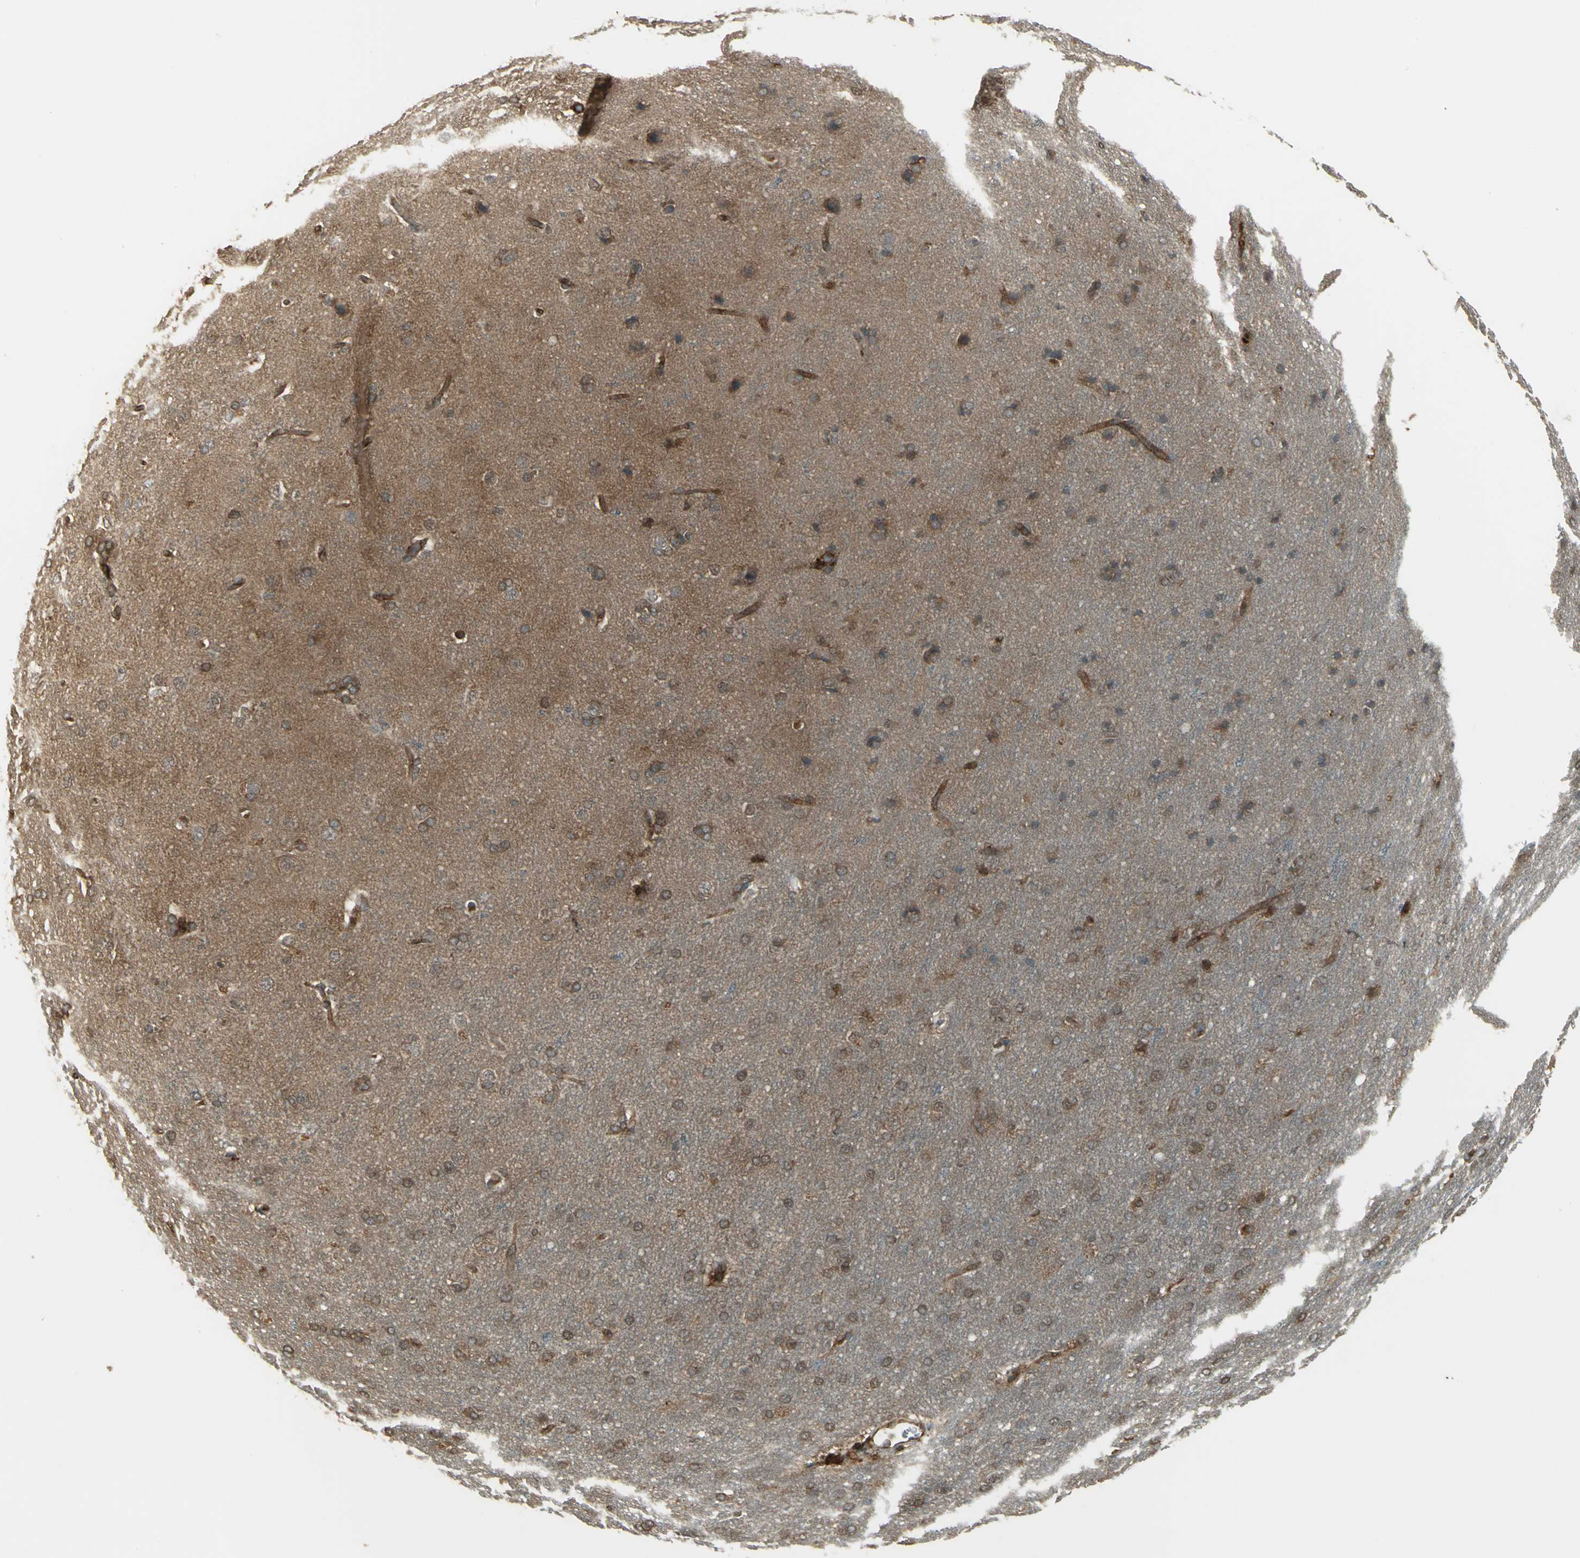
{"staining": {"intensity": "moderate", "quantity": ">75%", "location": "cytoplasmic/membranous"}, "tissue": "glioma", "cell_type": "Tumor cells", "image_type": "cancer", "snomed": [{"axis": "morphology", "description": "Glioma, malignant, Low grade"}, {"axis": "topography", "description": "Brain"}], "caption": "A brown stain highlights moderate cytoplasmic/membranous positivity of a protein in glioma tumor cells.", "gene": "PRXL2B", "patient": {"sex": "female", "age": 32}}